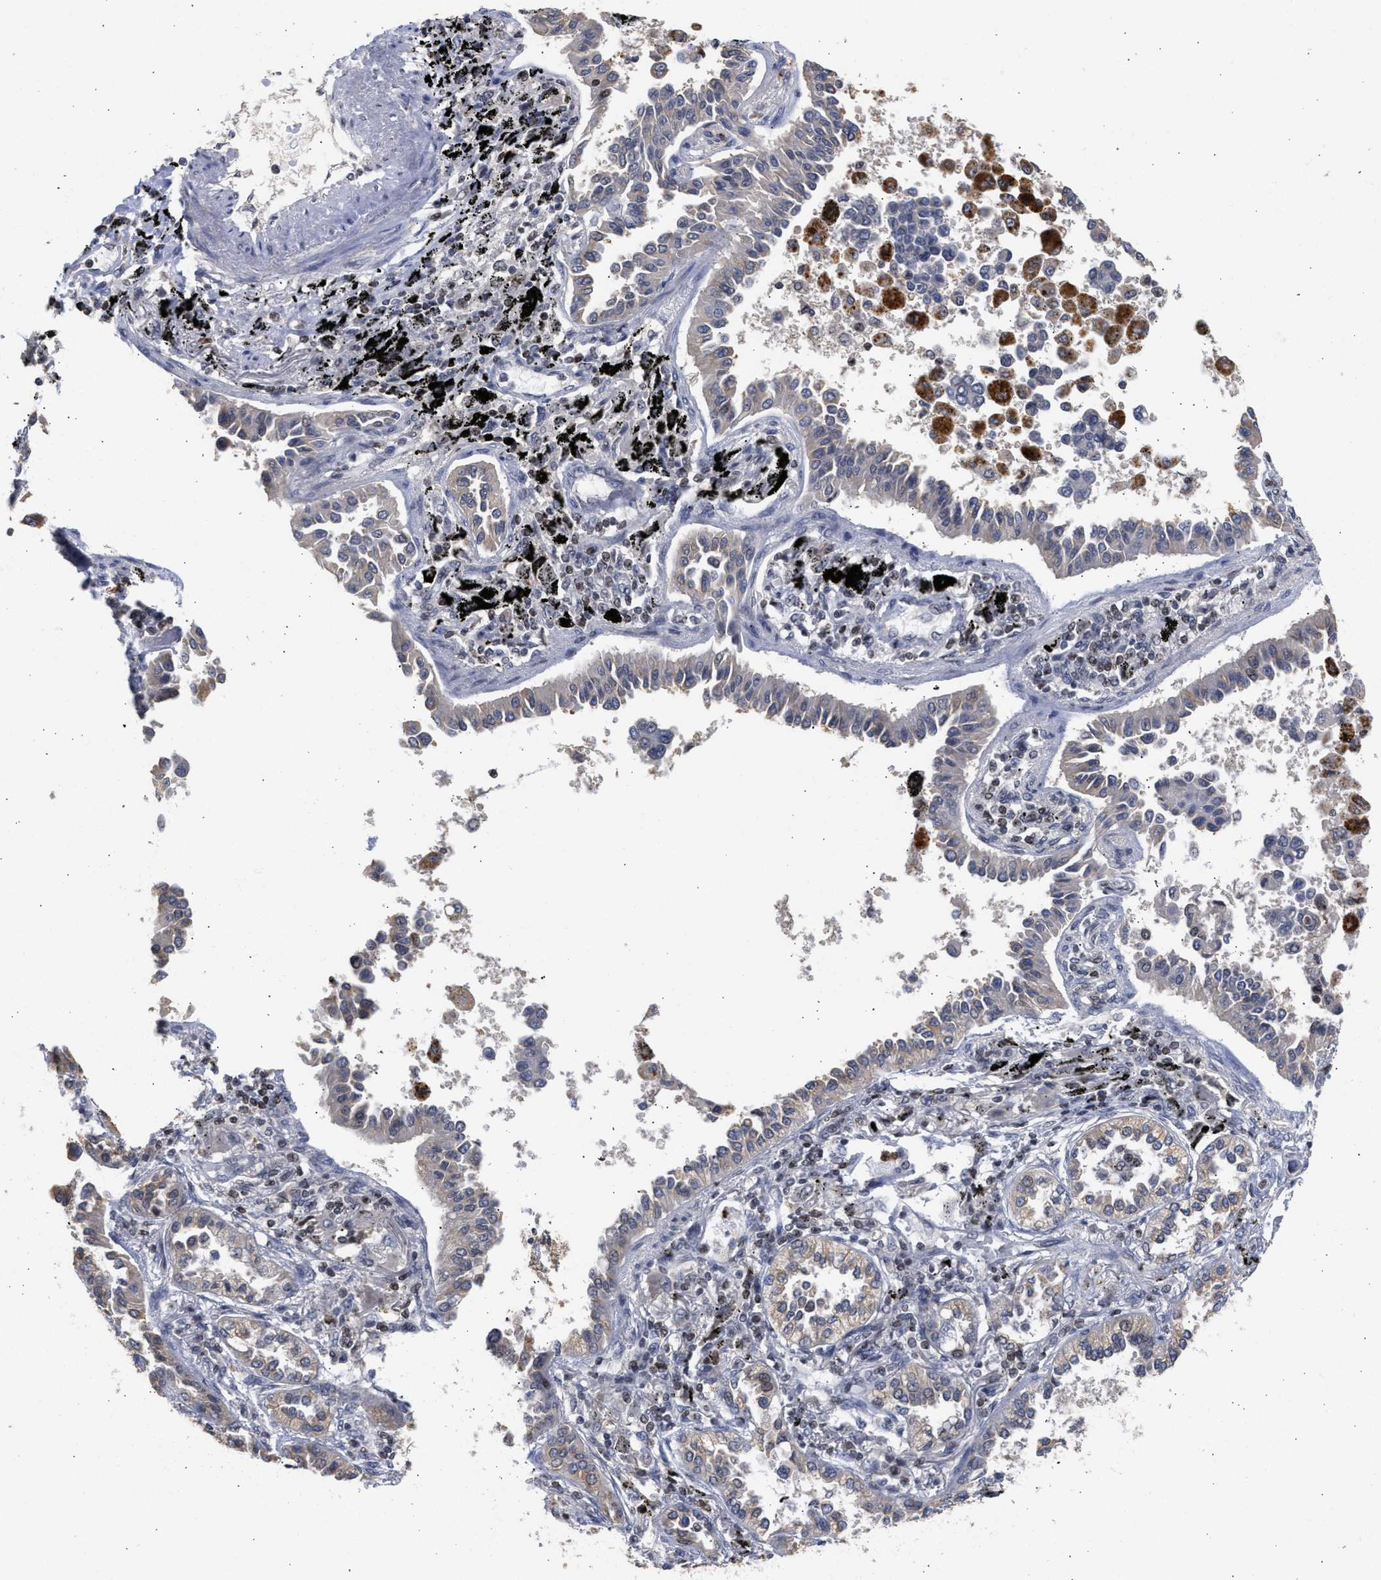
{"staining": {"intensity": "weak", "quantity": "25%-75%", "location": "cytoplasmic/membranous"}, "tissue": "lung cancer", "cell_type": "Tumor cells", "image_type": "cancer", "snomed": [{"axis": "morphology", "description": "Normal tissue, NOS"}, {"axis": "morphology", "description": "Adenocarcinoma, NOS"}, {"axis": "topography", "description": "Lung"}], "caption": "Tumor cells demonstrate low levels of weak cytoplasmic/membranous staining in approximately 25%-75% of cells in human lung cancer (adenocarcinoma). (Brightfield microscopy of DAB IHC at high magnification).", "gene": "ENSG00000142539", "patient": {"sex": "male", "age": 59}}